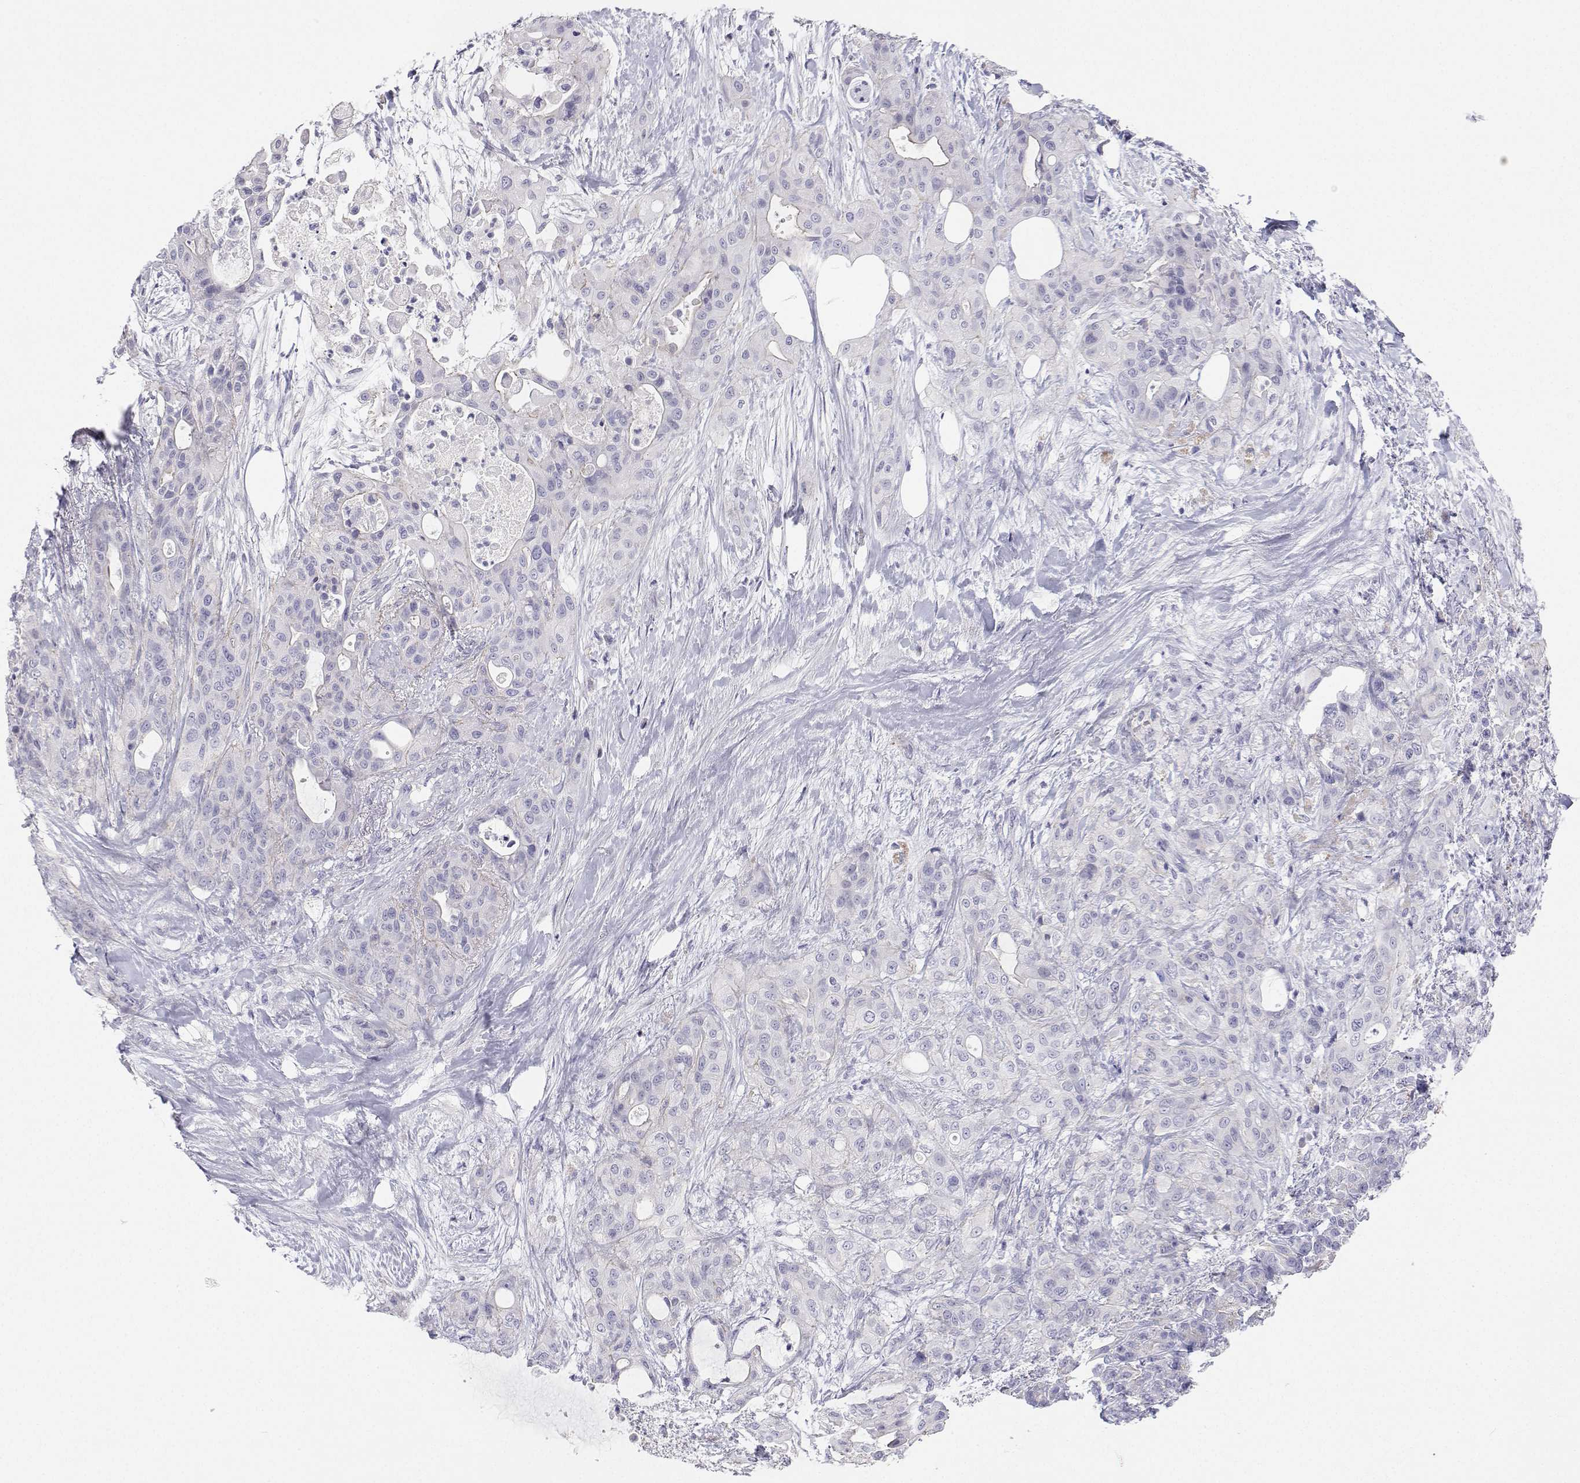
{"staining": {"intensity": "negative", "quantity": "none", "location": "none"}, "tissue": "pancreatic cancer", "cell_type": "Tumor cells", "image_type": "cancer", "snomed": [{"axis": "morphology", "description": "Adenocarcinoma, NOS"}, {"axis": "topography", "description": "Pancreas"}], "caption": "IHC image of neoplastic tissue: human pancreatic cancer stained with DAB (3,3'-diaminobenzidine) reveals no significant protein staining in tumor cells. The staining is performed using DAB brown chromogen with nuclei counter-stained in using hematoxylin.", "gene": "BHMT", "patient": {"sex": "male", "age": 71}}